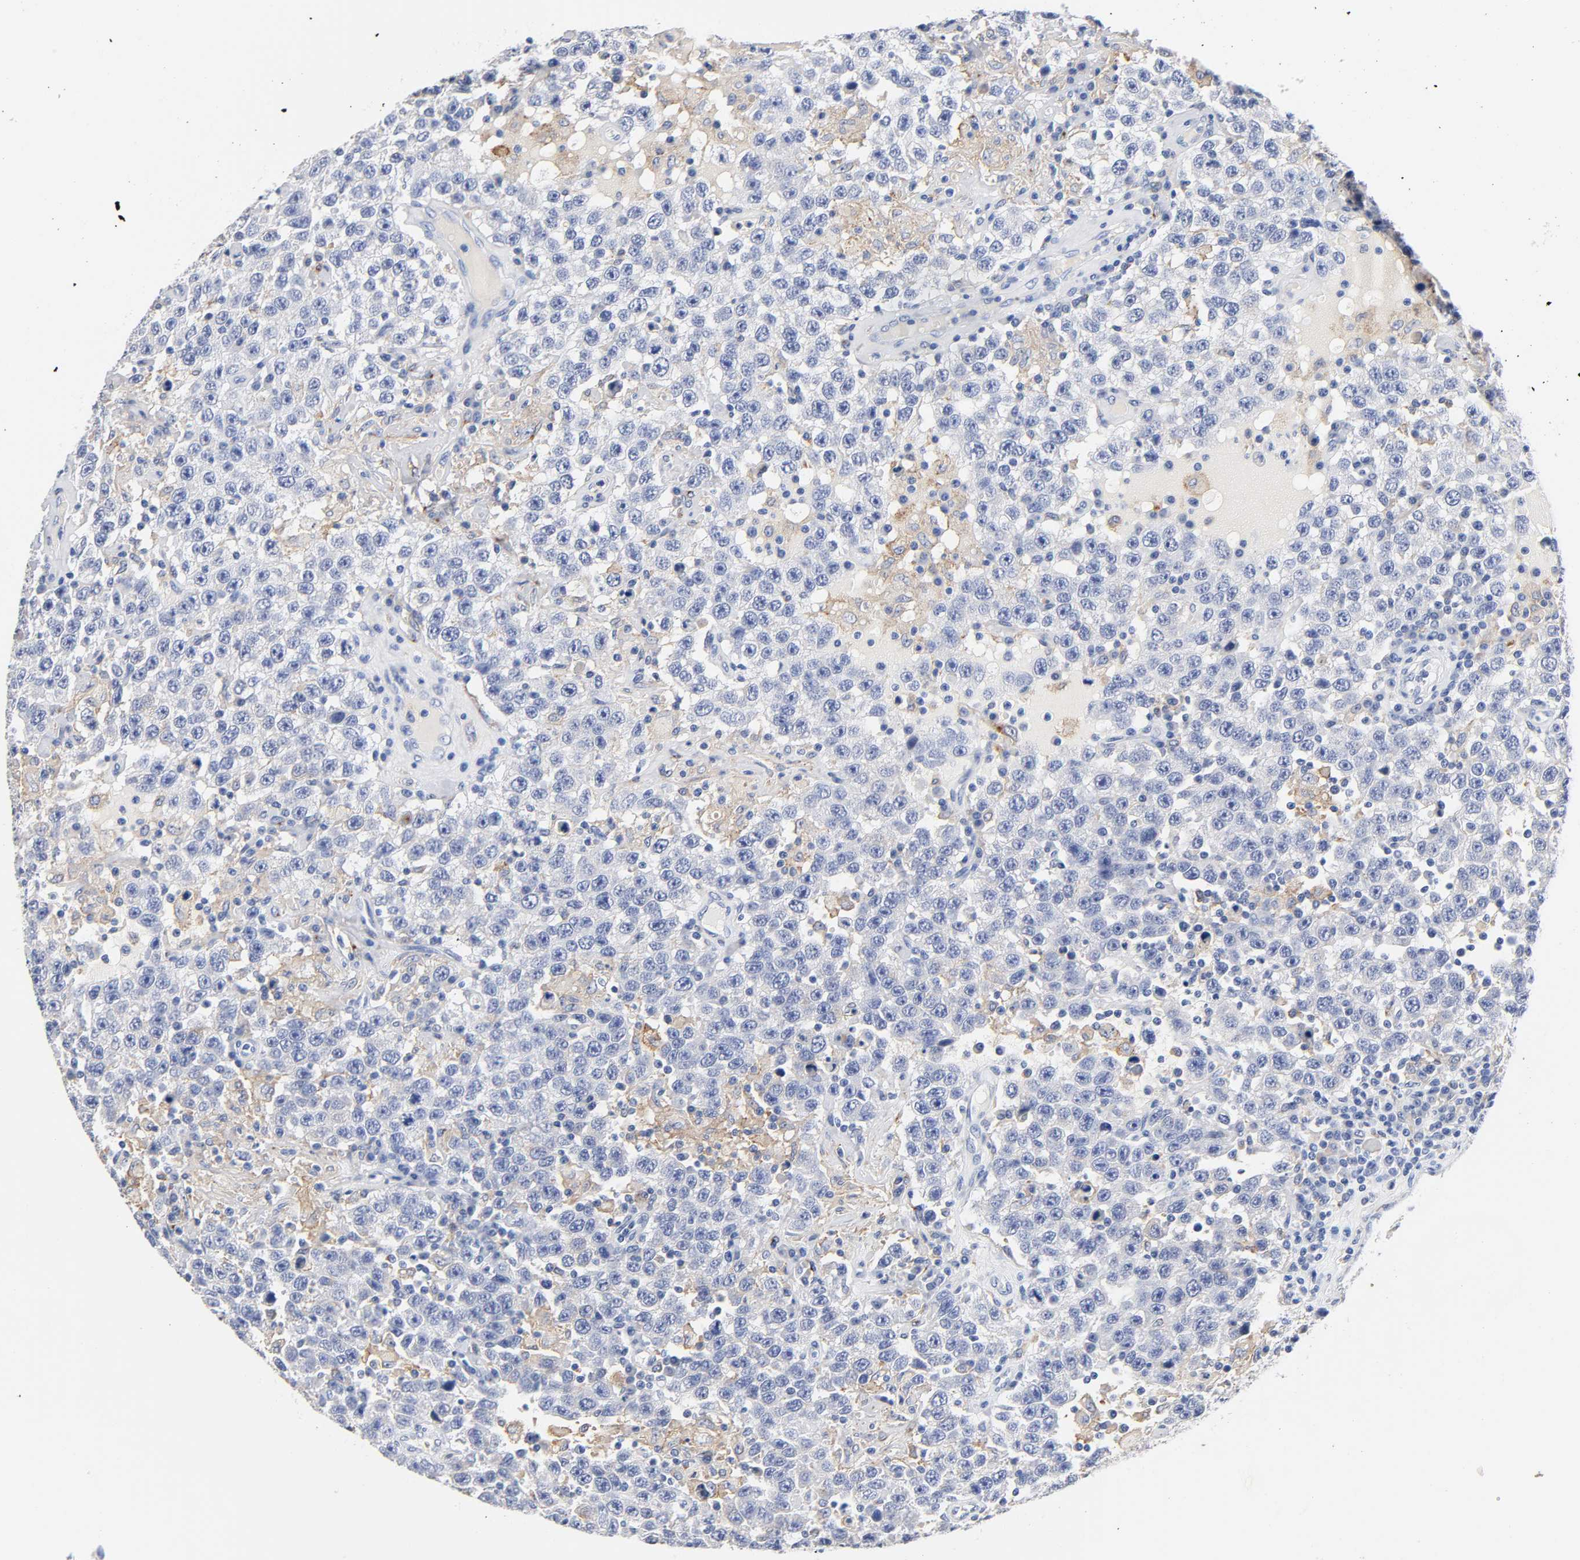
{"staining": {"intensity": "negative", "quantity": "none", "location": "none"}, "tissue": "testis cancer", "cell_type": "Tumor cells", "image_type": "cancer", "snomed": [{"axis": "morphology", "description": "Seminoma, NOS"}, {"axis": "topography", "description": "Testis"}], "caption": "High power microscopy image of an immunohistochemistry image of seminoma (testis), revealing no significant positivity in tumor cells.", "gene": "LRP1", "patient": {"sex": "male", "age": 41}}